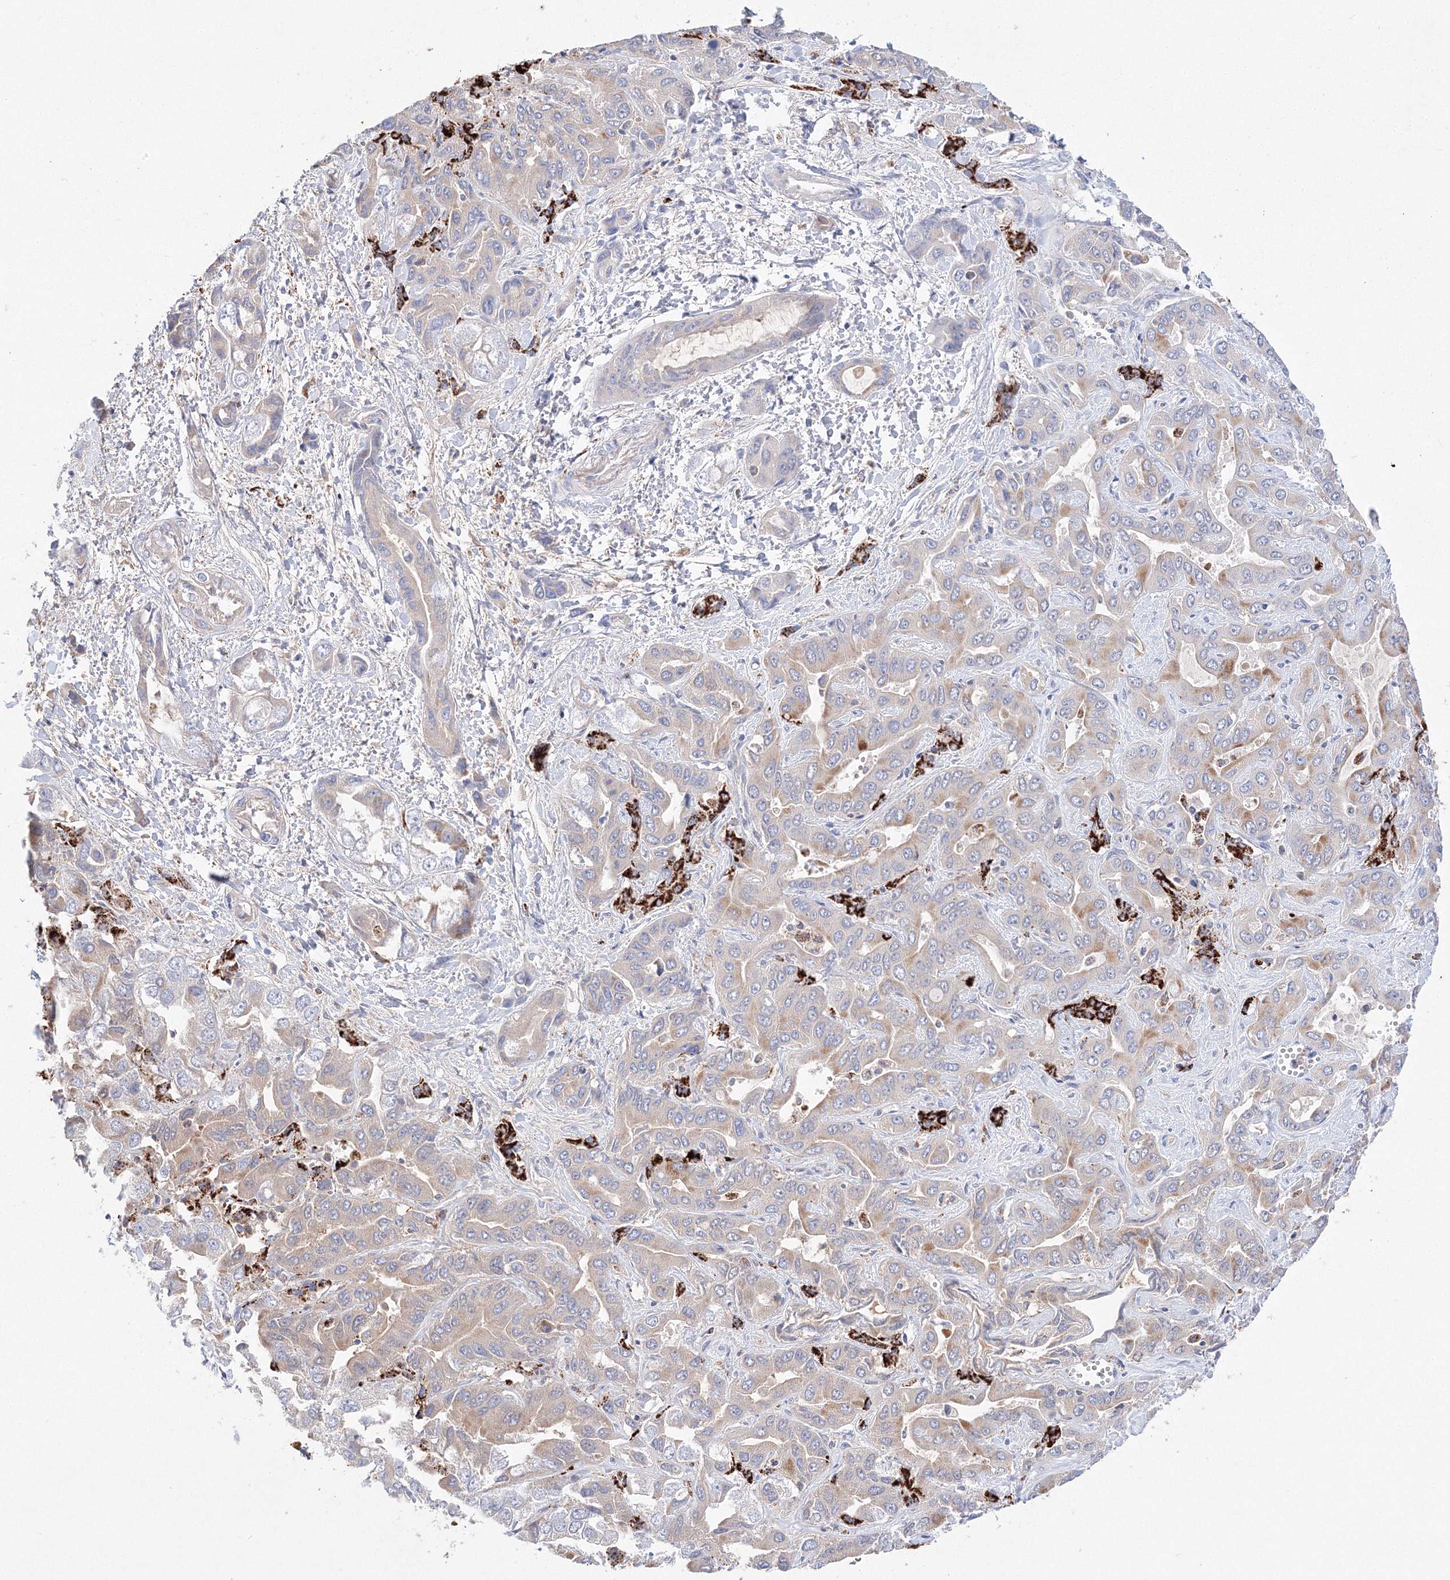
{"staining": {"intensity": "moderate", "quantity": "25%-75%", "location": "cytoplasmic/membranous"}, "tissue": "liver cancer", "cell_type": "Tumor cells", "image_type": "cancer", "snomed": [{"axis": "morphology", "description": "Cholangiocarcinoma"}, {"axis": "topography", "description": "Liver"}], "caption": "This photomicrograph reveals liver cancer stained with immunohistochemistry to label a protein in brown. The cytoplasmic/membranous of tumor cells show moderate positivity for the protein. Nuclei are counter-stained blue.", "gene": "MERTK", "patient": {"sex": "female", "age": 52}}